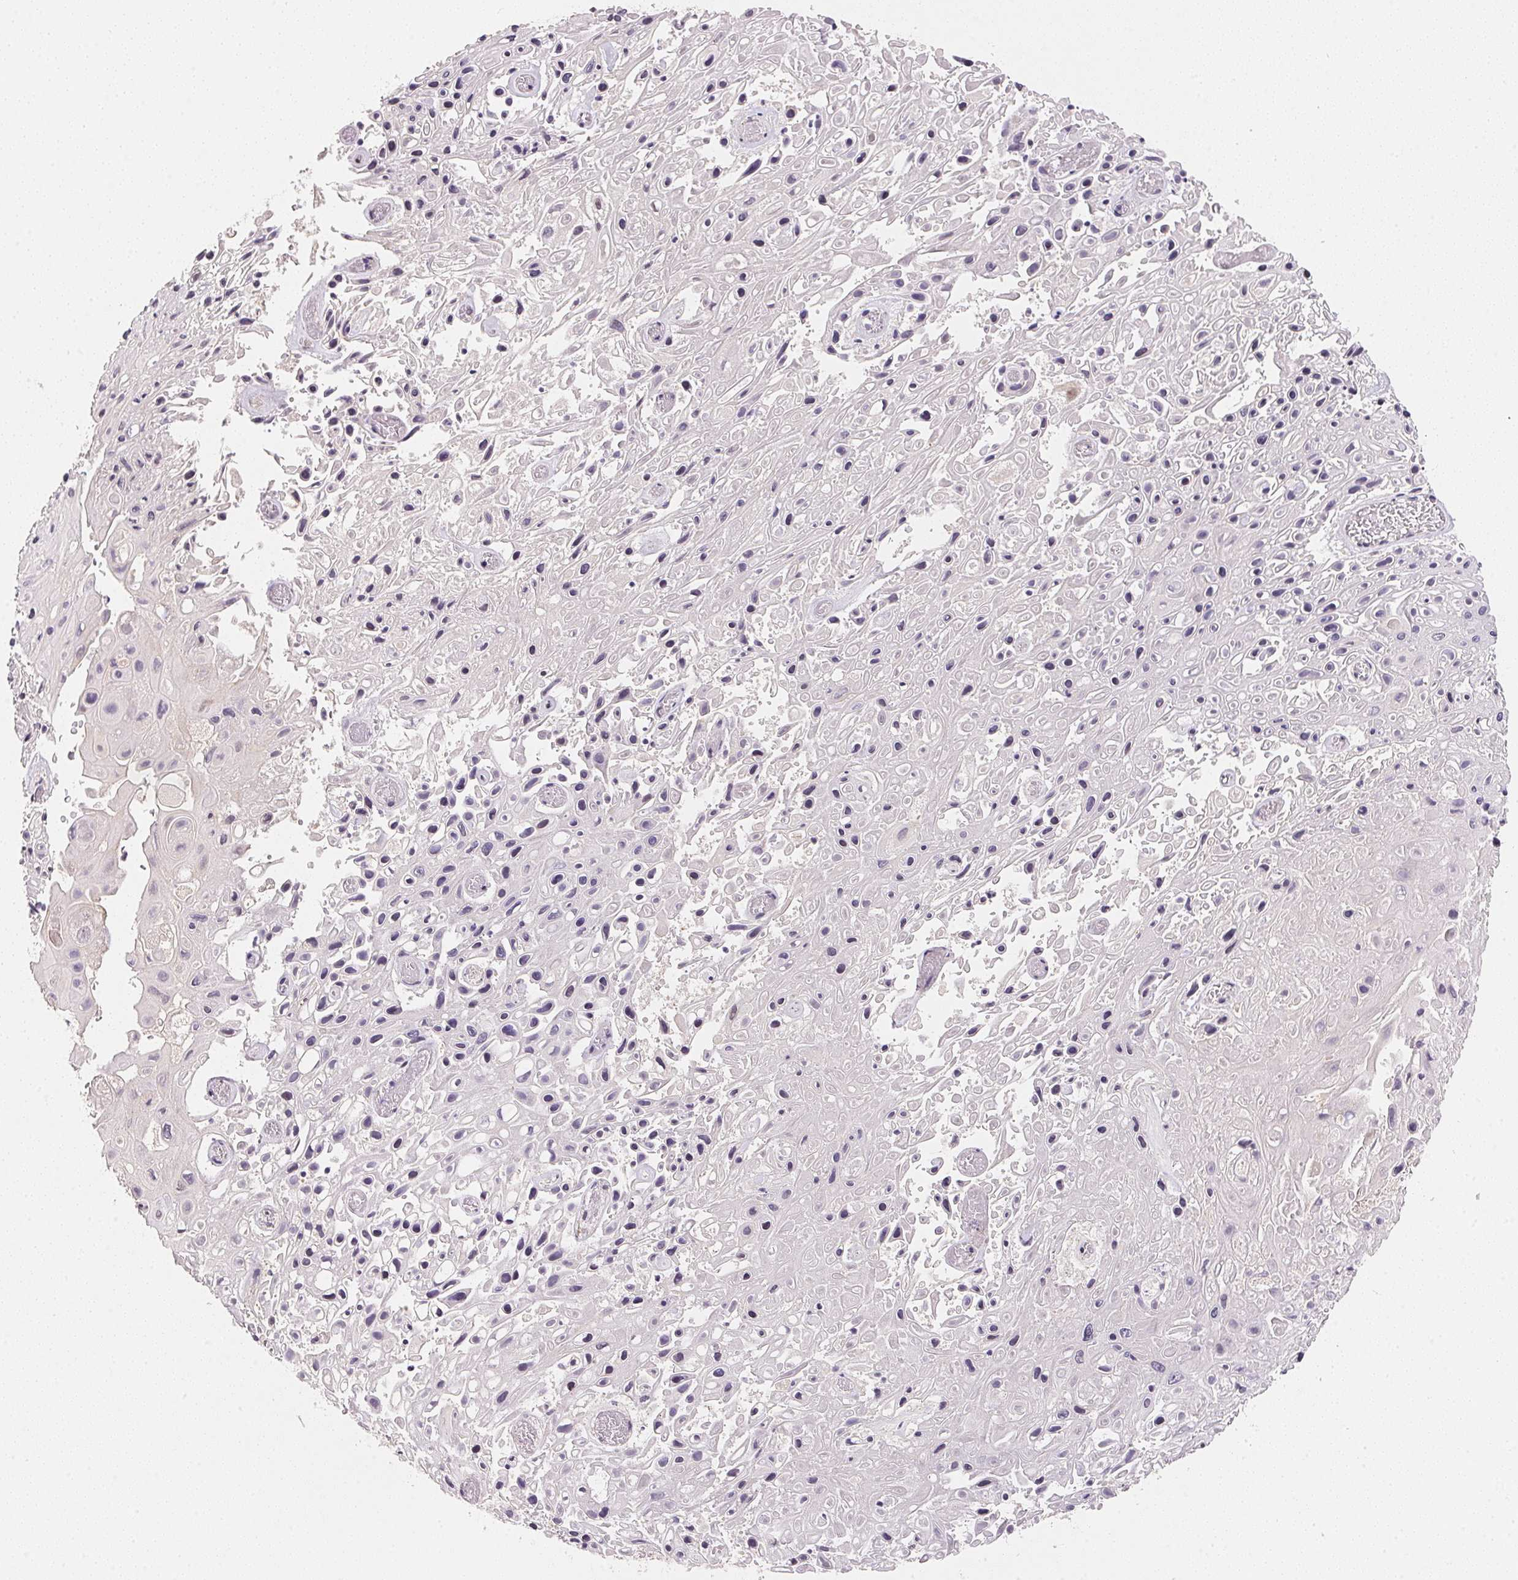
{"staining": {"intensity": "negative", "quantity": "none", "location": "none"}, "tissue": "skin cancer", "cell_type": "Tumor cells", "image_type": "cancer", "snomed": [{"axis": "morphology", "description": "Squamous cell carcinoma, NOS"}, {"axis": "topography", "description": "Skin"}], "caption": "DAB immunohistochemical staining of human skin cancer (squamous cell carcinoma) demonstrates no significant staining in tumor cells. The staining was performed using DAB to visualize the protein expression in brown, while the nuclei were stained in blue with hematoxylin (Magnification: 20x).", "gene": "EI24", "patient": {"sex": "male", "age": 82}}